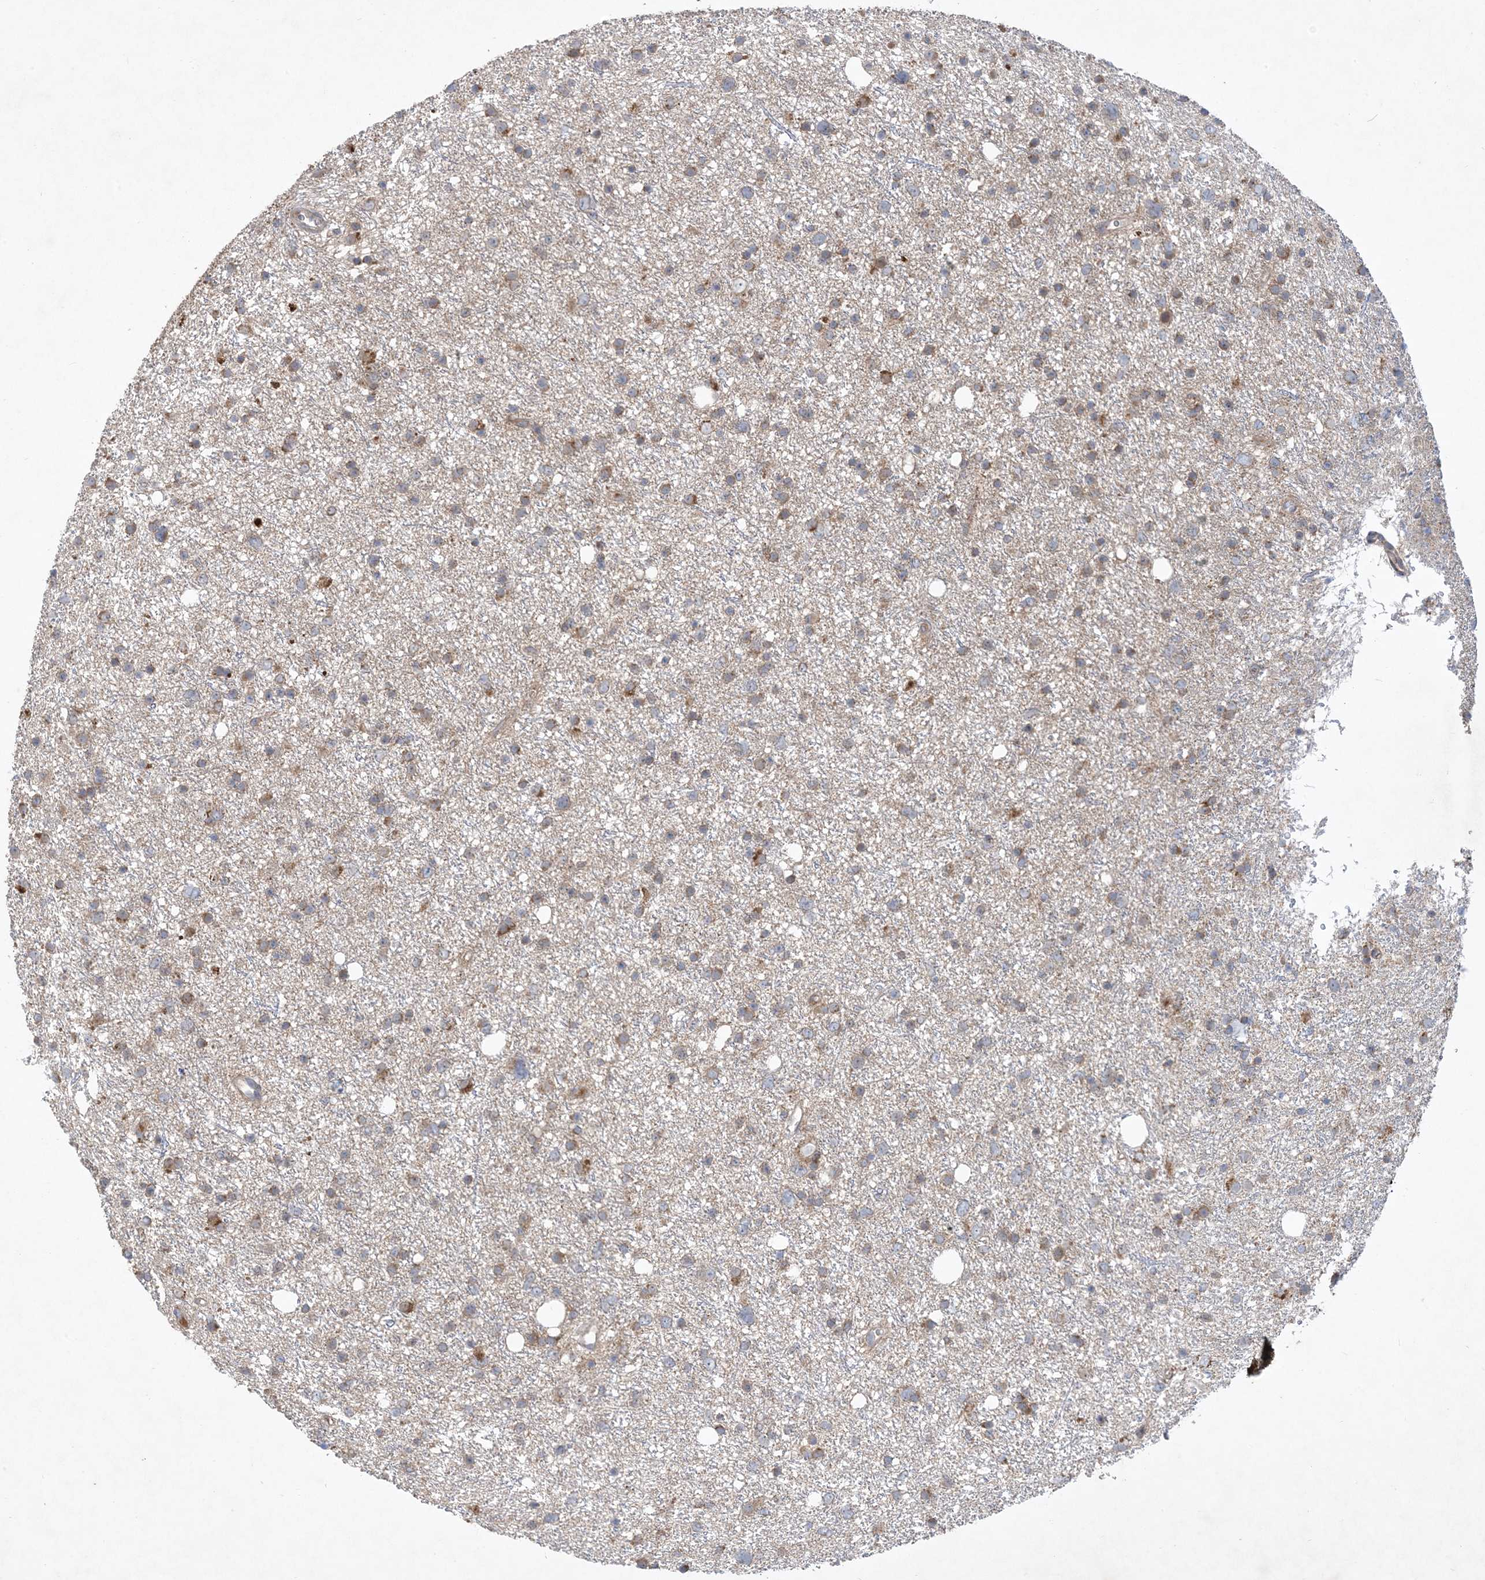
{"staining": {"intensity": "moderate", "quantity": "<25%", "location": "cytoplasmic/membranous"}, "tissue": "glioma", "cell_type": "Tumor cells", "image_type": "cancer", "snomed": [{"axis": "morphology", "description": "Glioma, malignant, Low grade"}, {"axis": "topography", "description": "Cerebral cortex"}], "caption": "A photomicrograph showing moderate cytoplasmic/membranous positivity in approximately <25% of tumor cells in glioma, as visualized by brown immunohistochemical staining.", "gene": "MASP2", "patient": {"sex": "female", "age": 39}}